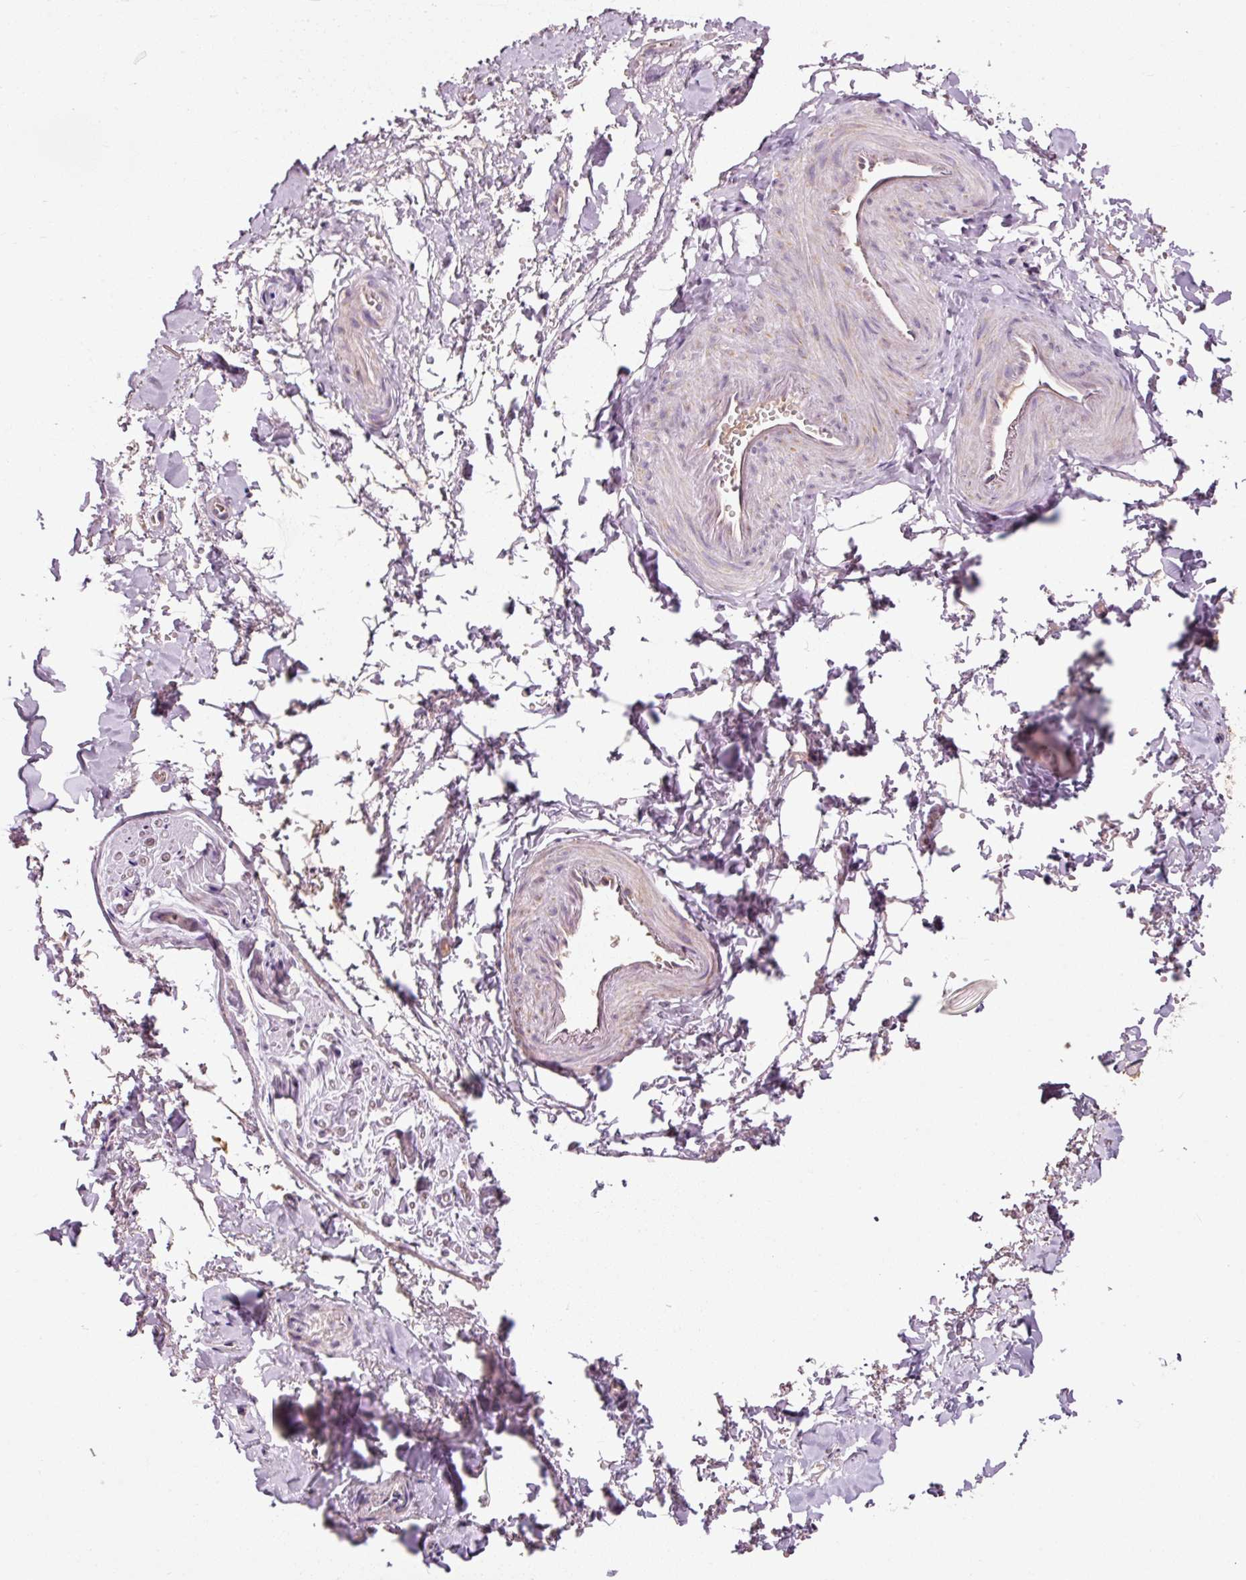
{"staining": {"intensity": "negative", "quantity": "none", "location": "none"}, "tissue": "adipose tissue", "cell_type": "Adipocytes", "image_type": "normal", "snomed": [{"axis": "morphology", "description": "Normal tissue, NOS"}, {"axis": "topography", "description": "Vulva"}, {"axis": "topography", "description": "Vagina"}, {"axis": "topography", "description": "Peripheral nerve tissue"}], "caption": "Photomicrograph shows no significant protein positivity in adipocytes of benign adipose tissue. (Stains: DAB immunohistochemistry (IHC) with hematoxylin counter stain, Microscopy: brightfield microscopy at high magnification).", "gene": "NDUFB4", "patient": {"sex": "female", "age": 66}}